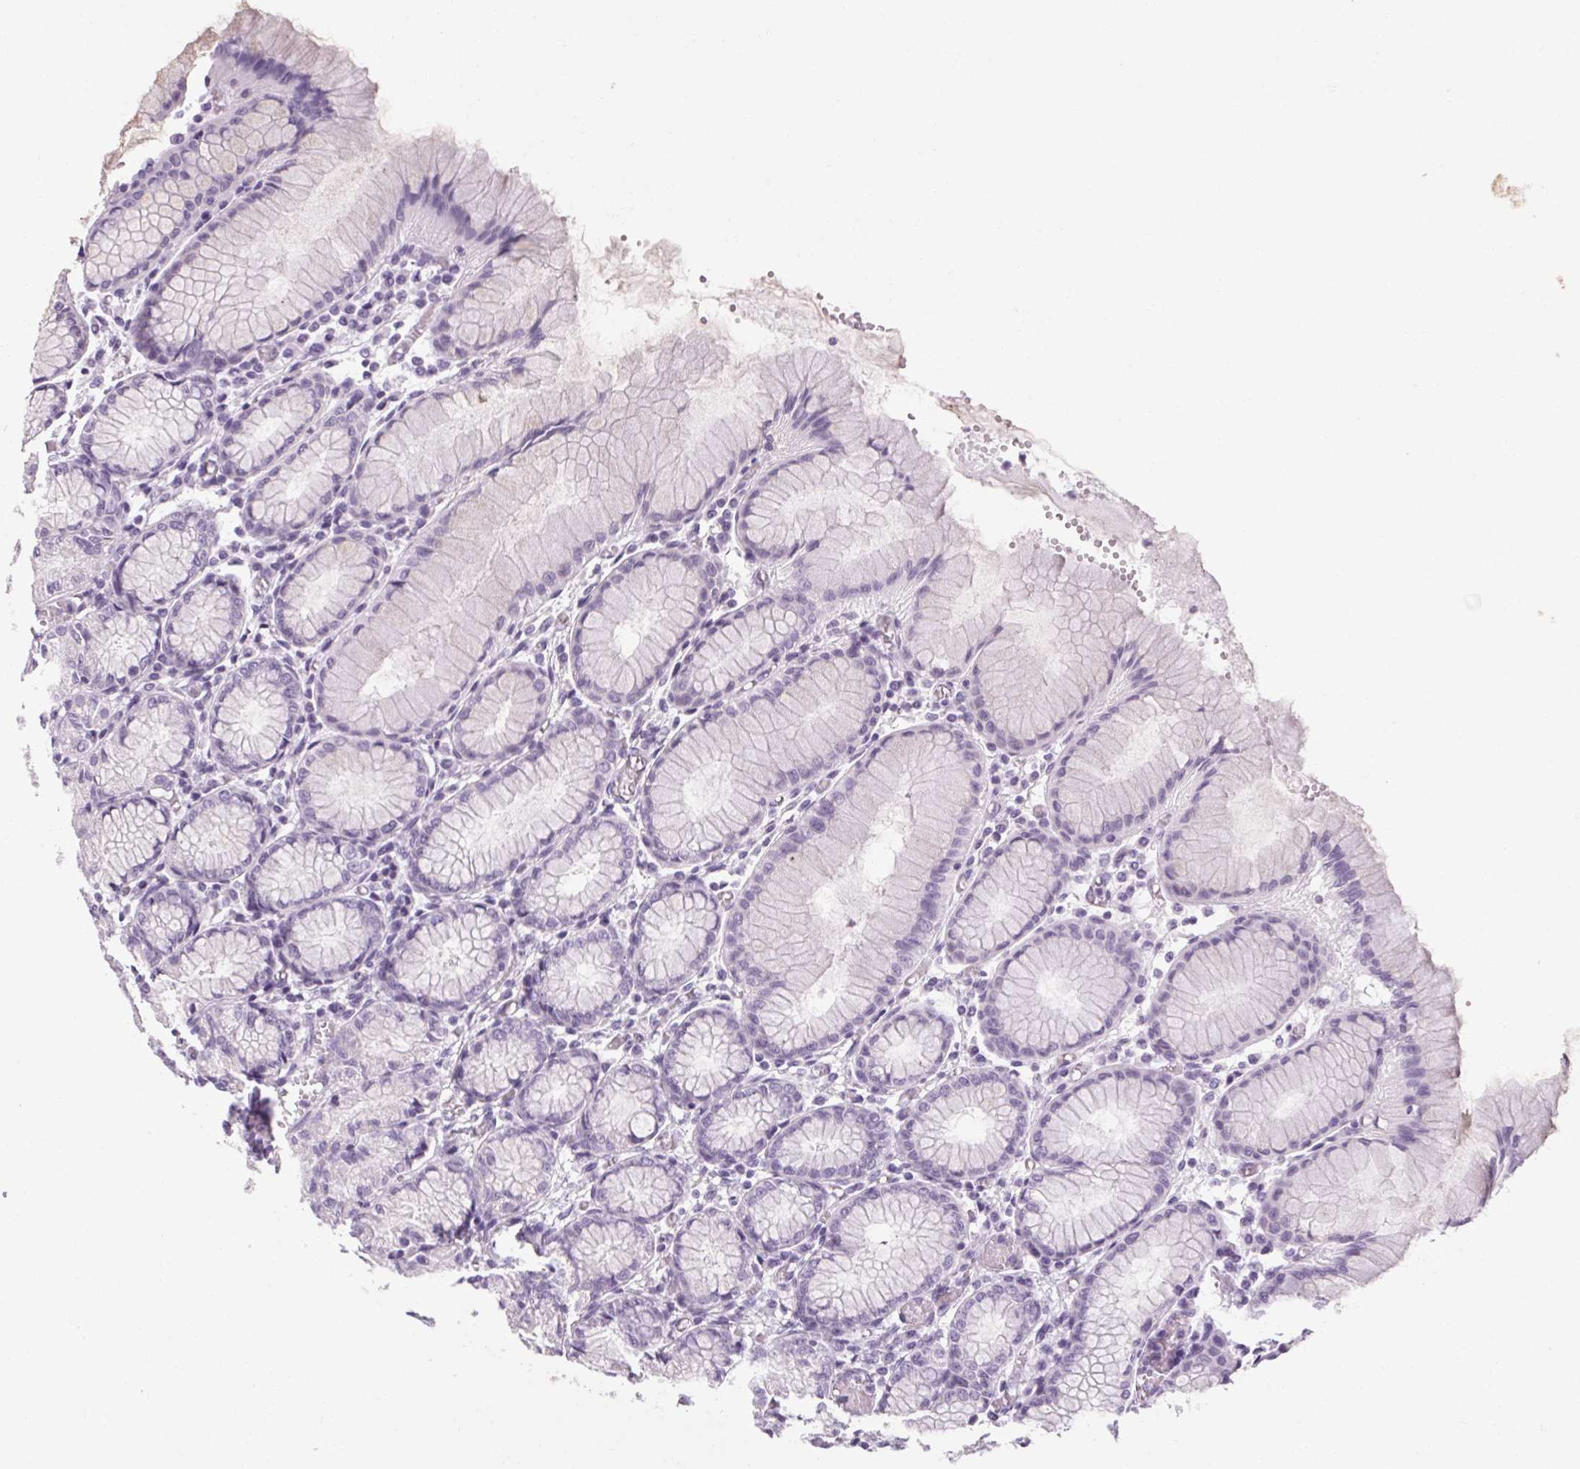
{"staining": {"intensity": "negative", "quantity": "none", "location": "none"}, "tissue": "stomach", "cell_type": "Glandular cells", "image_type": "normal", "snomed": [{"axis": "morphology", "description": "Normal tissue, NOS"}, {"axis": "topography", "description": "Stomach"}], "caption": "Glandular cells show no significant expression in benign stomach.", "gene": "POMC", "patient": {"sex": "female", "age": 57}}